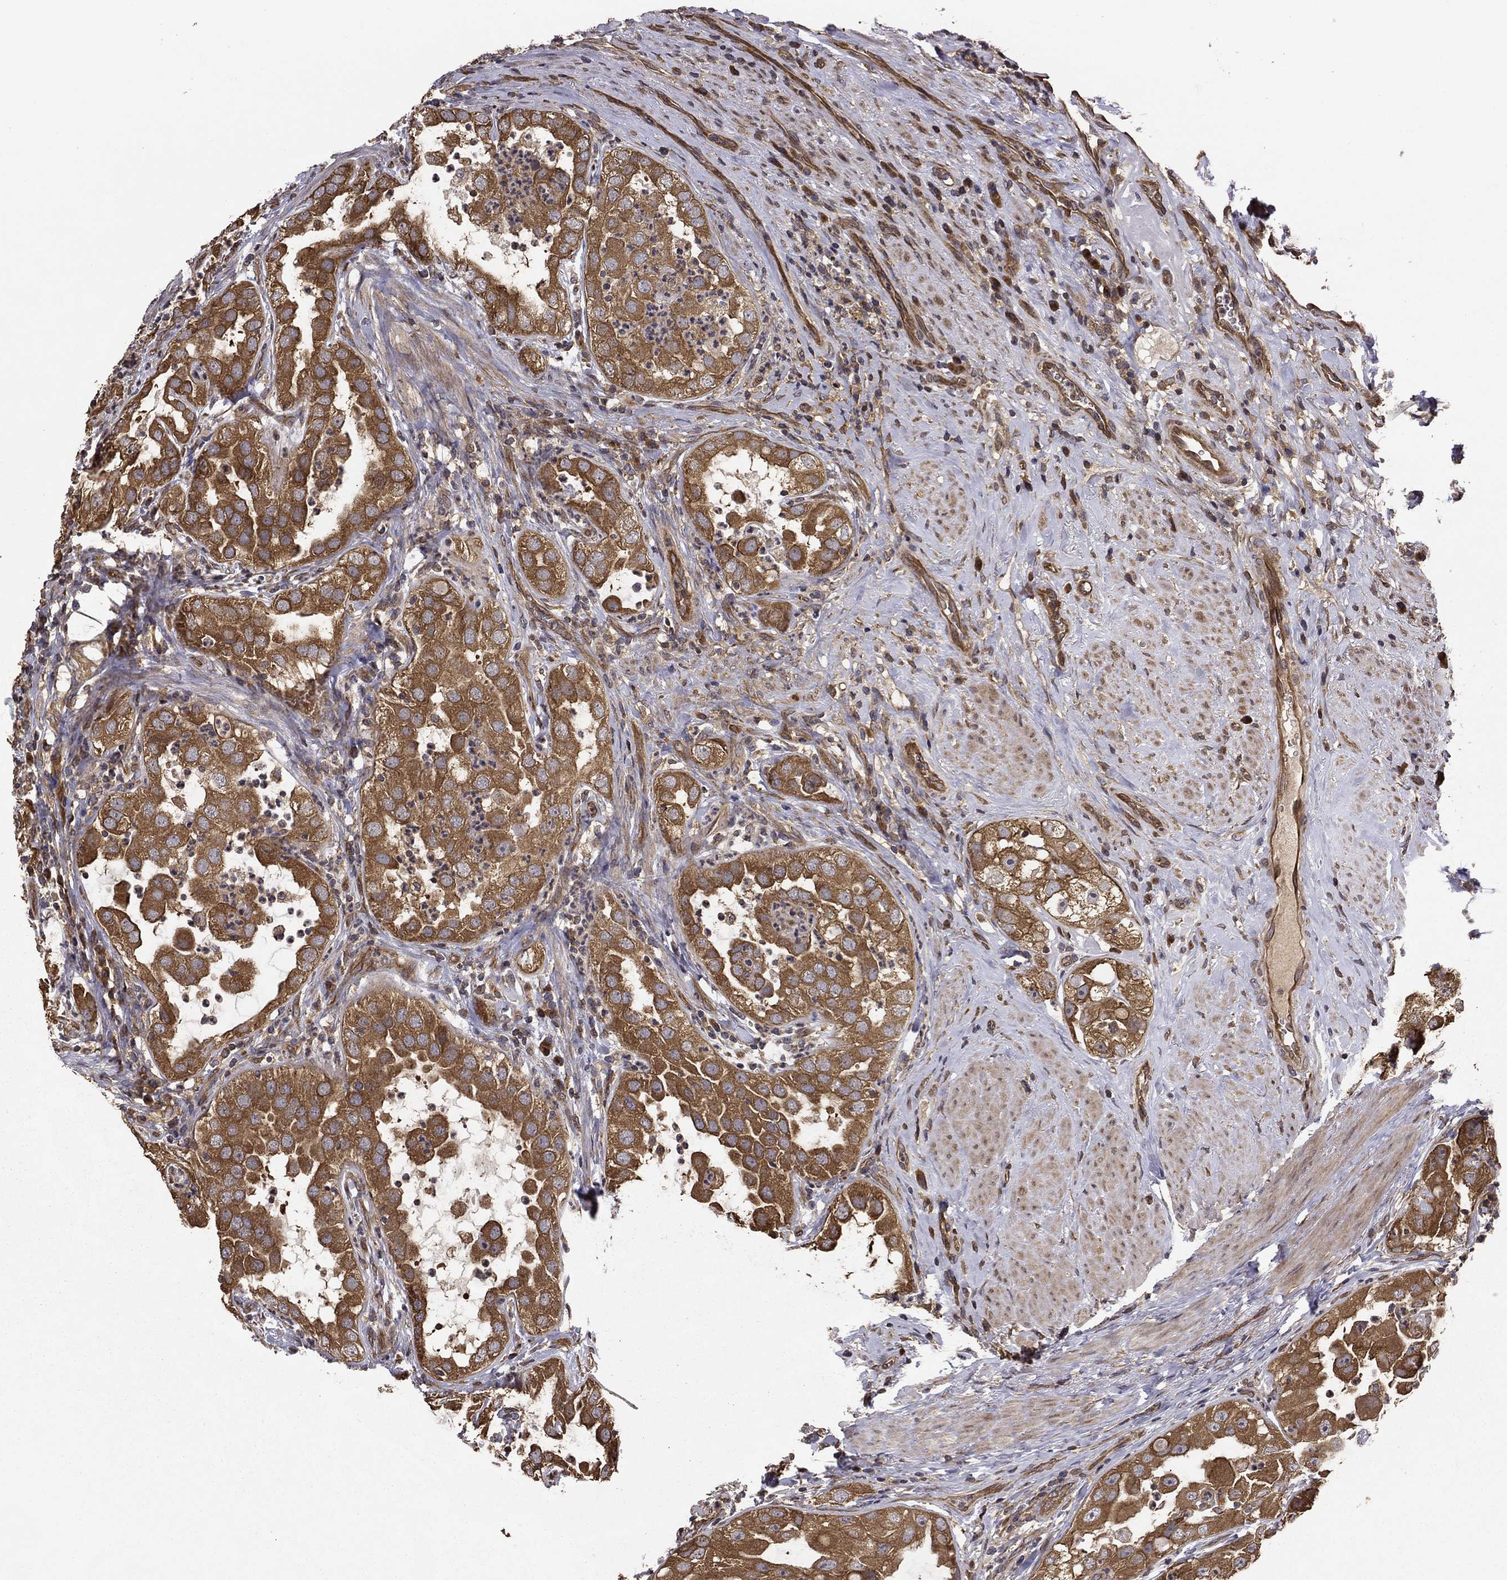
{"staining": {"intensity": "moderate", "quantity": ">75%", "location": "cytoplasmic/membranous"}, "tissue": "urothelial cancer", "cell_type": "Tumor cells", "image_type": "cancer", "snomed": [{"axis": "morphology", "description": "Urothelial carcinoma, High grade"}, {"axis": "topography", "description": "Urinary bladder"}], "caption": "The image displays staining of urothelial carcinoma (high-grade), revealing moderate cytoplasmic/membranous protein expression (brown color) within tumor cells.", "gene": "BABAM2", "patient": {"sex": "female", "age": 41}}